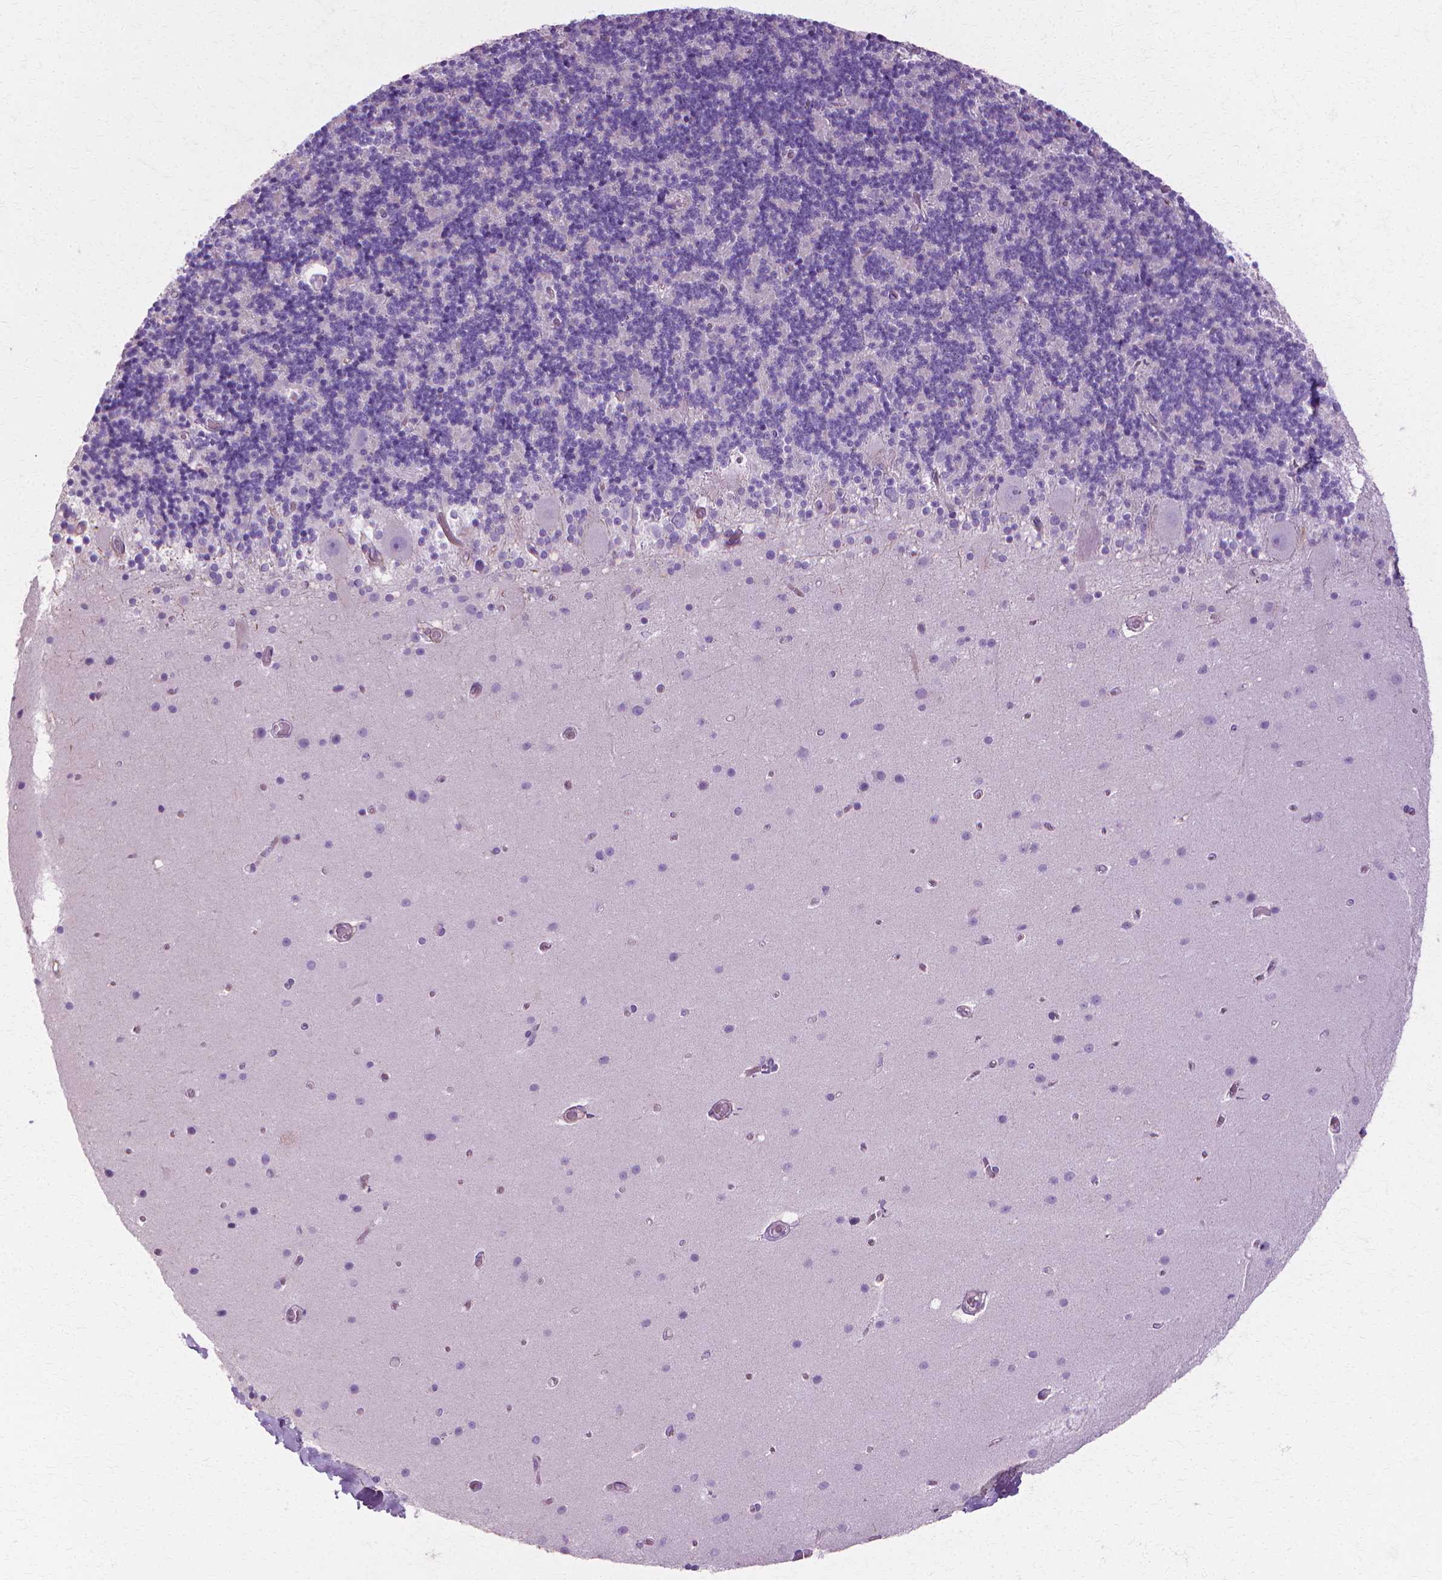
{"staining": {"intensity": "negative", "quantity": "none", "location": "none"}, "tissue": "cerebellum", "cell_type": "Cells in granular layer", "image_type": "normal", "snomed": [{"axis": "morphology", "description": "Normal tissue, NOS"}, {"axis": "topography", "description": "Cerebellum"}], "caption": "The micrograph demonstrates no staining of cells in granular layer in benign cerebellum.", "gene": "CFAP157", "patient": {"sex": "male", "age": 70}}